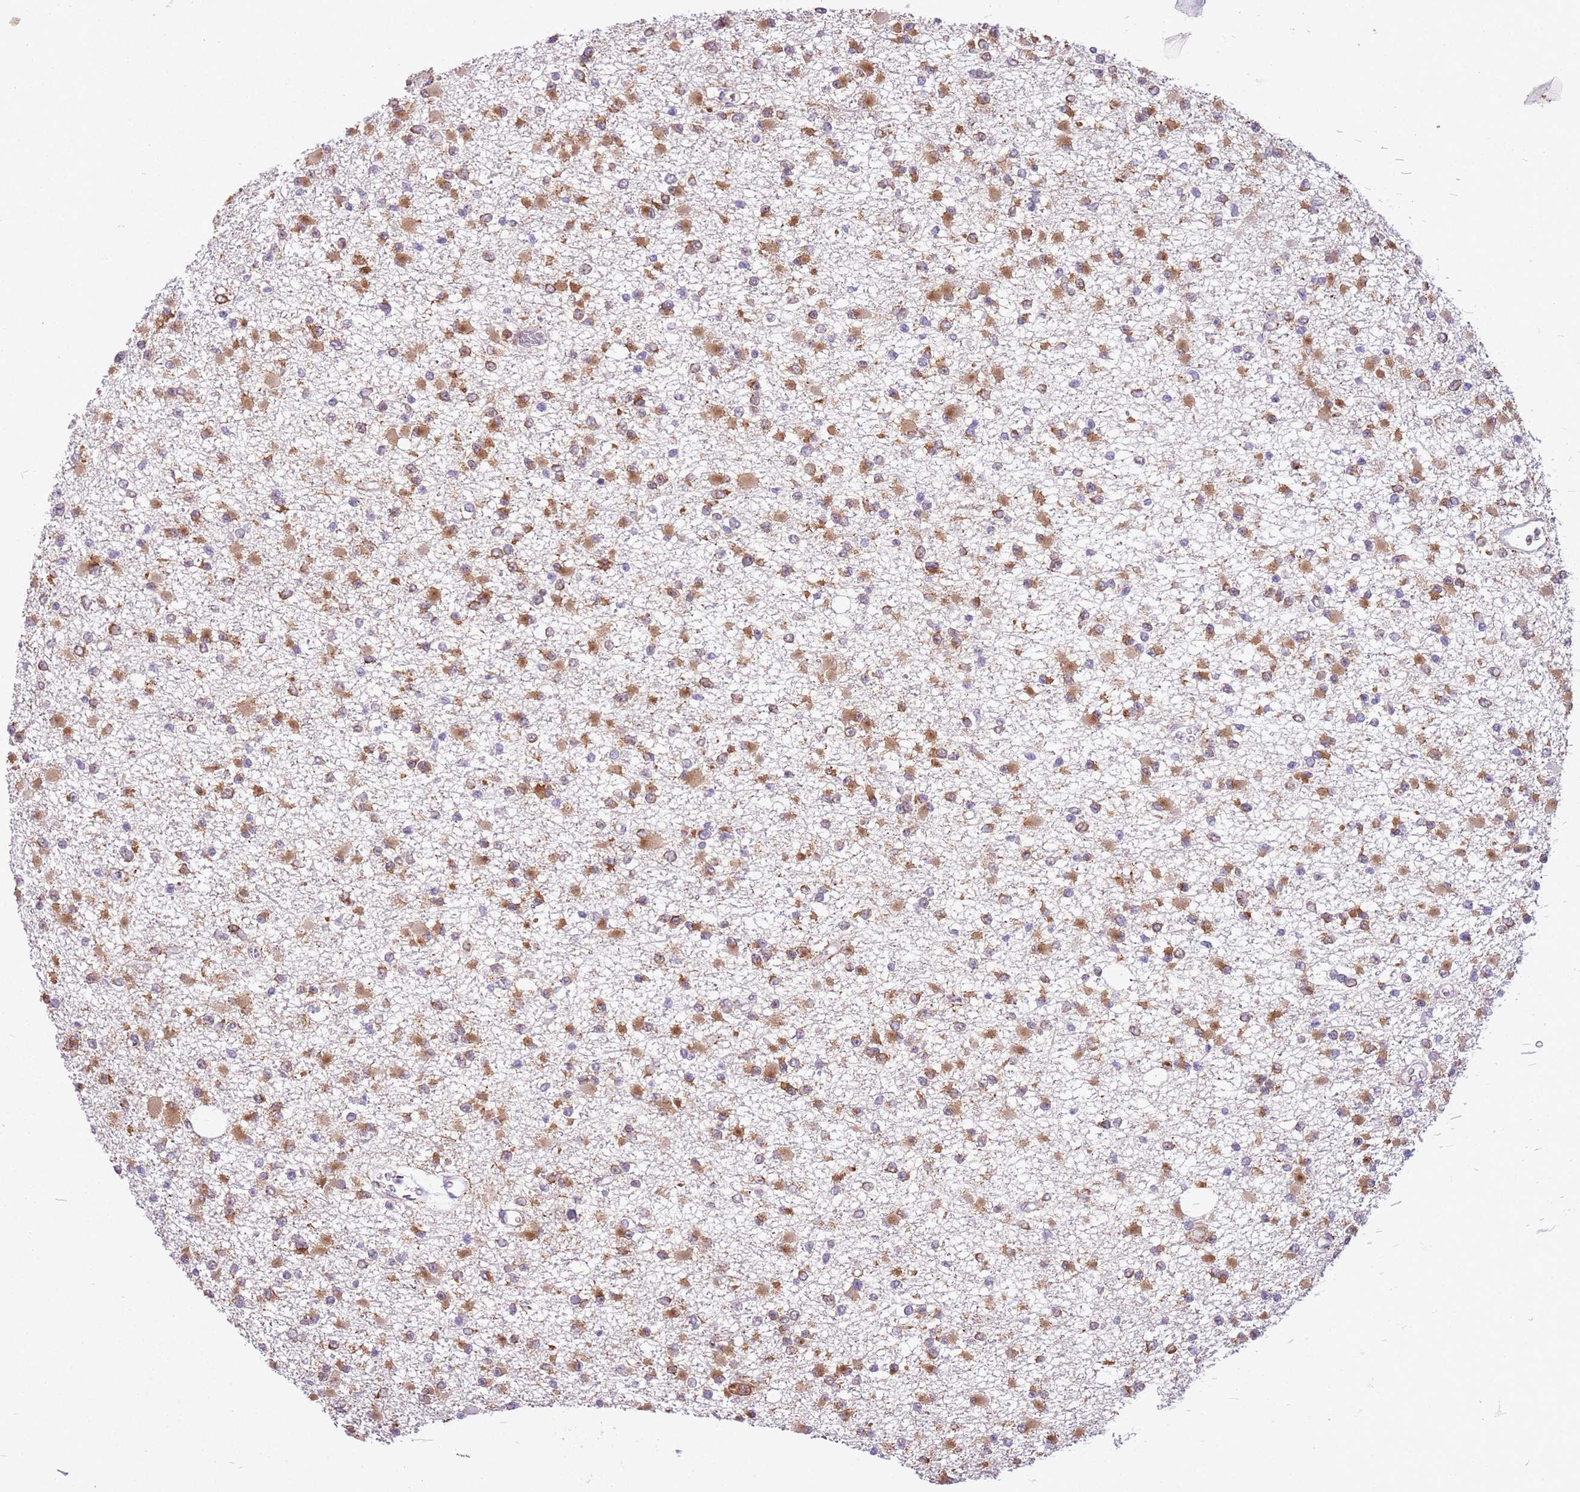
{"staining": {"intensity": "moderate", "quantity": ">75%", "location": "cytoplasmic/membranous"}, "tissue": "glioma", "cell_type": "Tumor cells", "image_type": "cancer", "snomed": [{"axis": "morphology", "description": "Glioma, malignant, Low grade"}, {"axis": "topography", "description": "Brain"}], "caption": "A brown stain labels moderate cytoplasmic/membranous staining of a protein in human glioma tumor cells.", "gene": "FAM120C", "patient": {"sex": "female", "age": 22}}